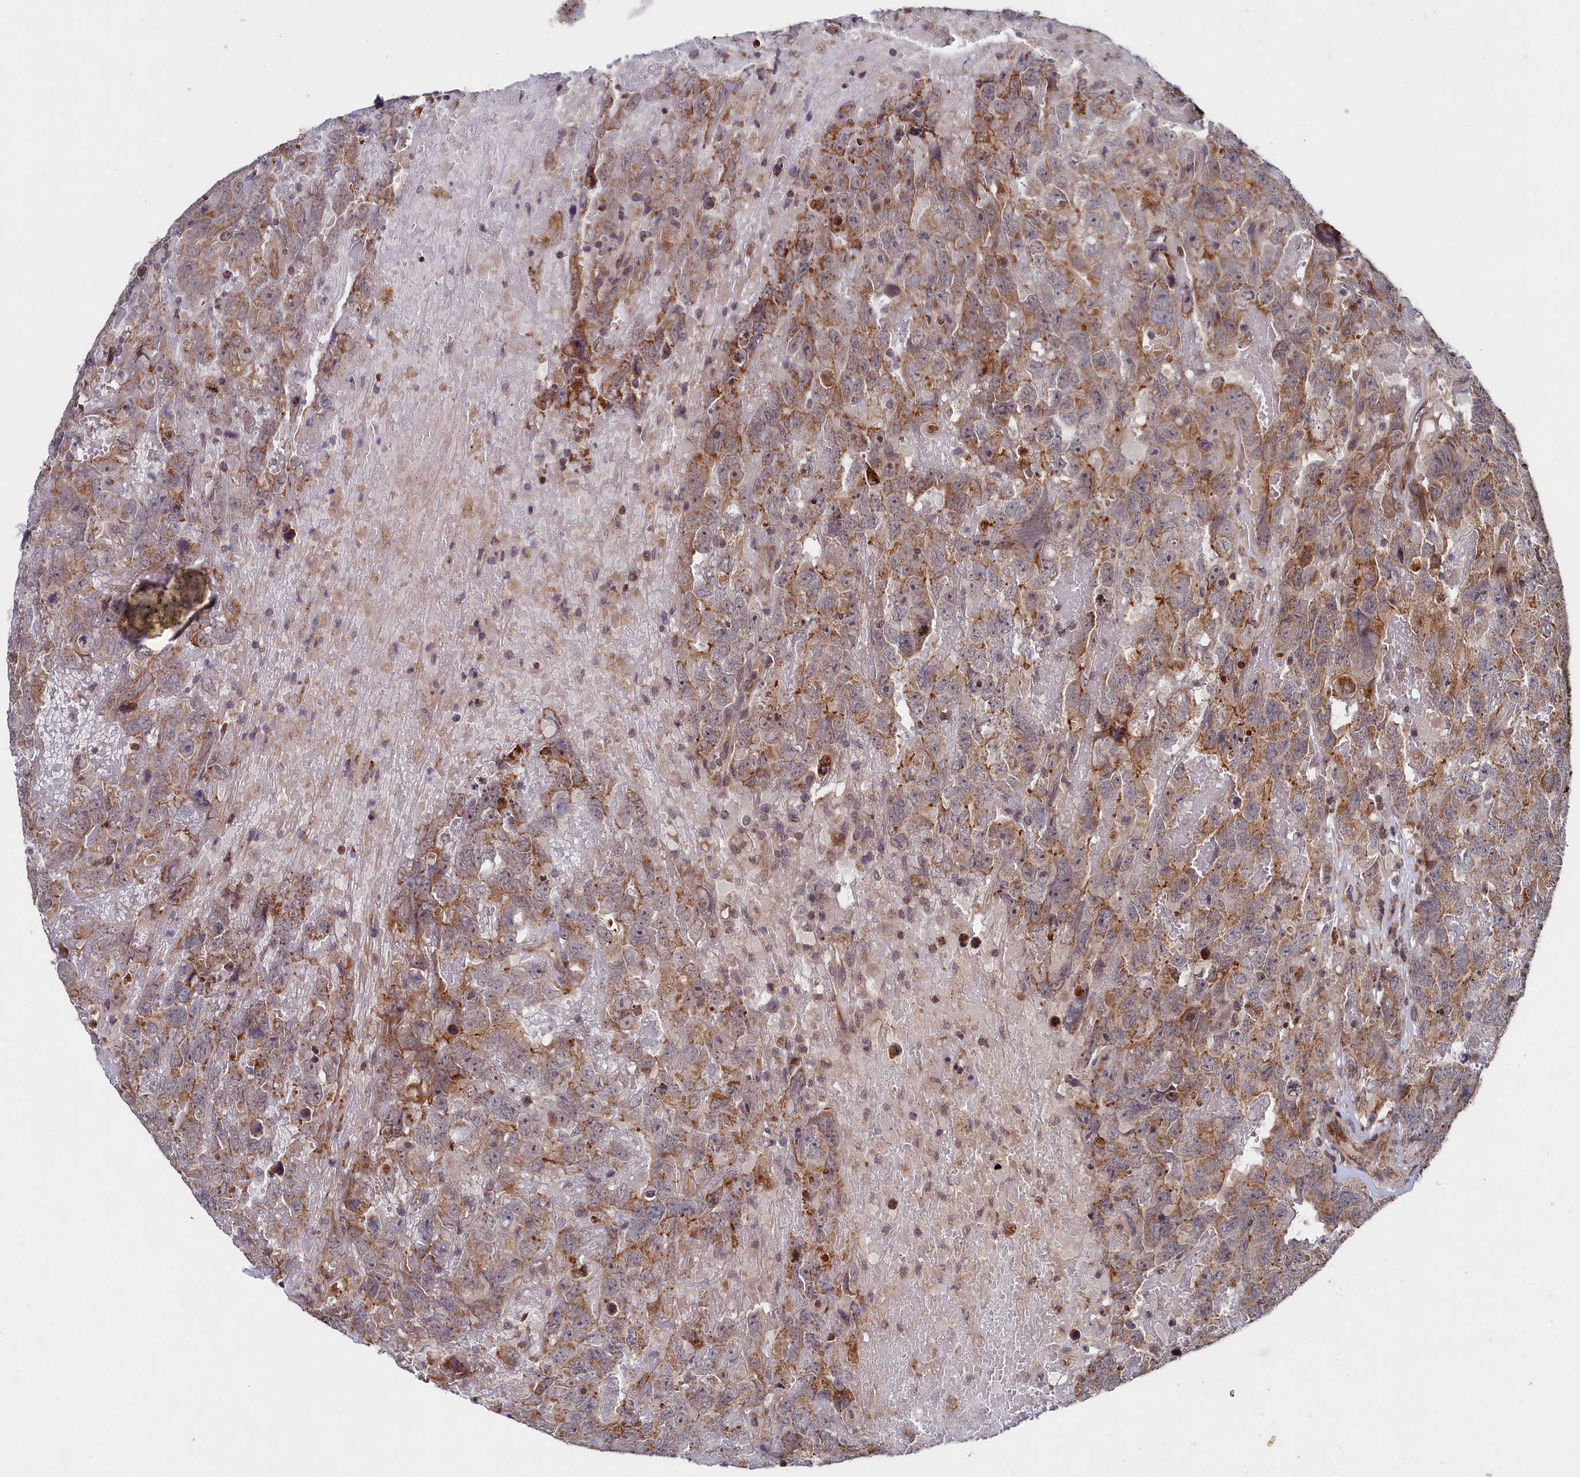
{"staining": {"intensity": "moderate", "quantity": "25%-75%", "location": "cytoplasmic/membranous"}, "tissue": "testis cancer", "cell_type": "Tumor cells", "image_type": "cancer", "snomed": [{"axis": "morphology", "description": "Carcinoma, Embryonal, NOS"}, {"axis": "topography", "description": "Testis"}], "caption": "High-power microscopy captured an IHC image of testis embryonal carcinoma, revealing moderate cytoplasmic/membranous expression in about 25%-75% of tumor cells. (DAB IHC, brown staining for protein, blue staining for nuclei).", "gene": "SUPV3L1", "patient": {"sex": "male", "age": 45}}